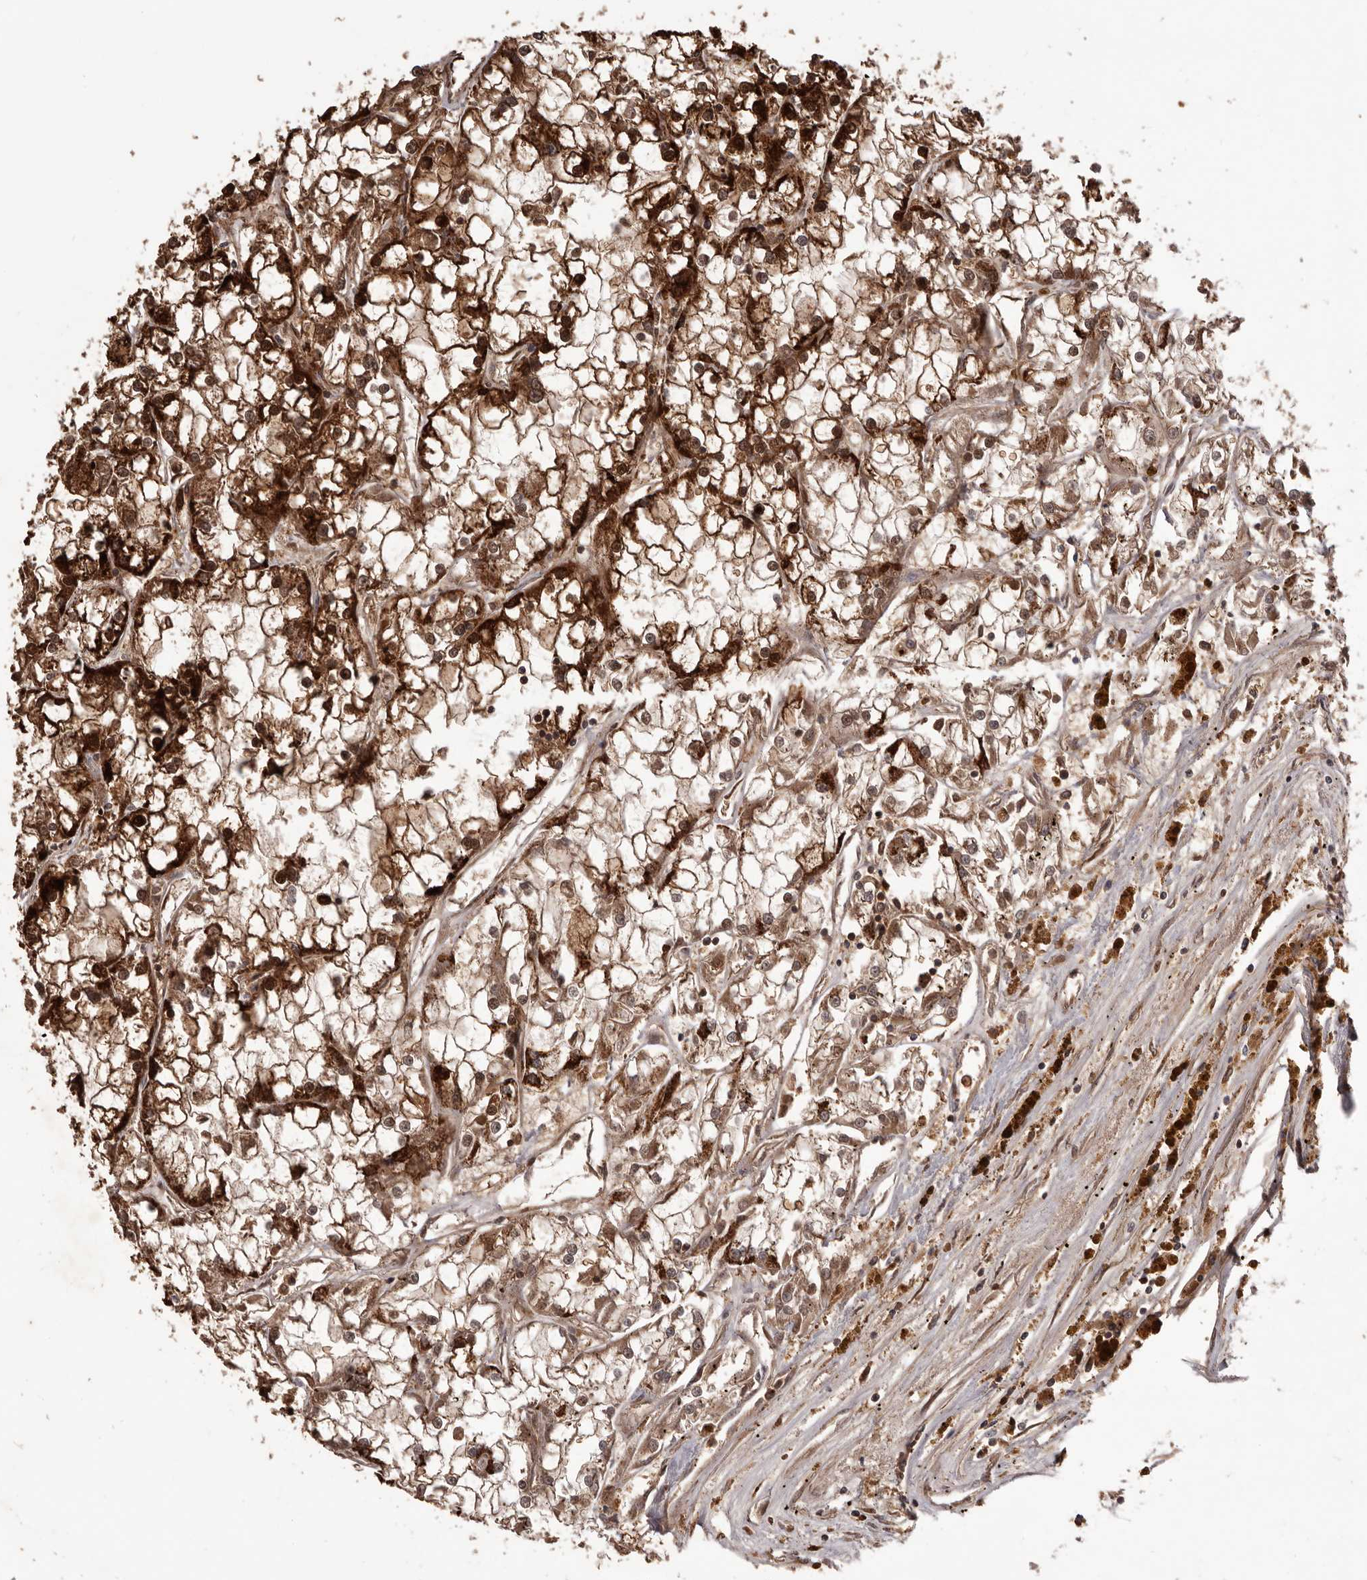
{"staining": {"intensity": "strong", "quantity": ">75%", "location": "cytoplasmic/membranous,nuclear"}, "tissue": "renal cancer", "cell_type": "Tumor cells", "image_type": "cancer", "snomed": [{"axis": "morphology", "description": "Adenocarcinoma, NOS"}, {"axis": "topography", "description": "Kidney"}], "caption": "Renal adenocarcinoma stained for a protein (brown) shows strong cytoplasmic/membranous and nuclear positive expression in about >75% of tumor cells.", "gene": "GLIPR2", "patient": {"sex": "female", "age": 52}}